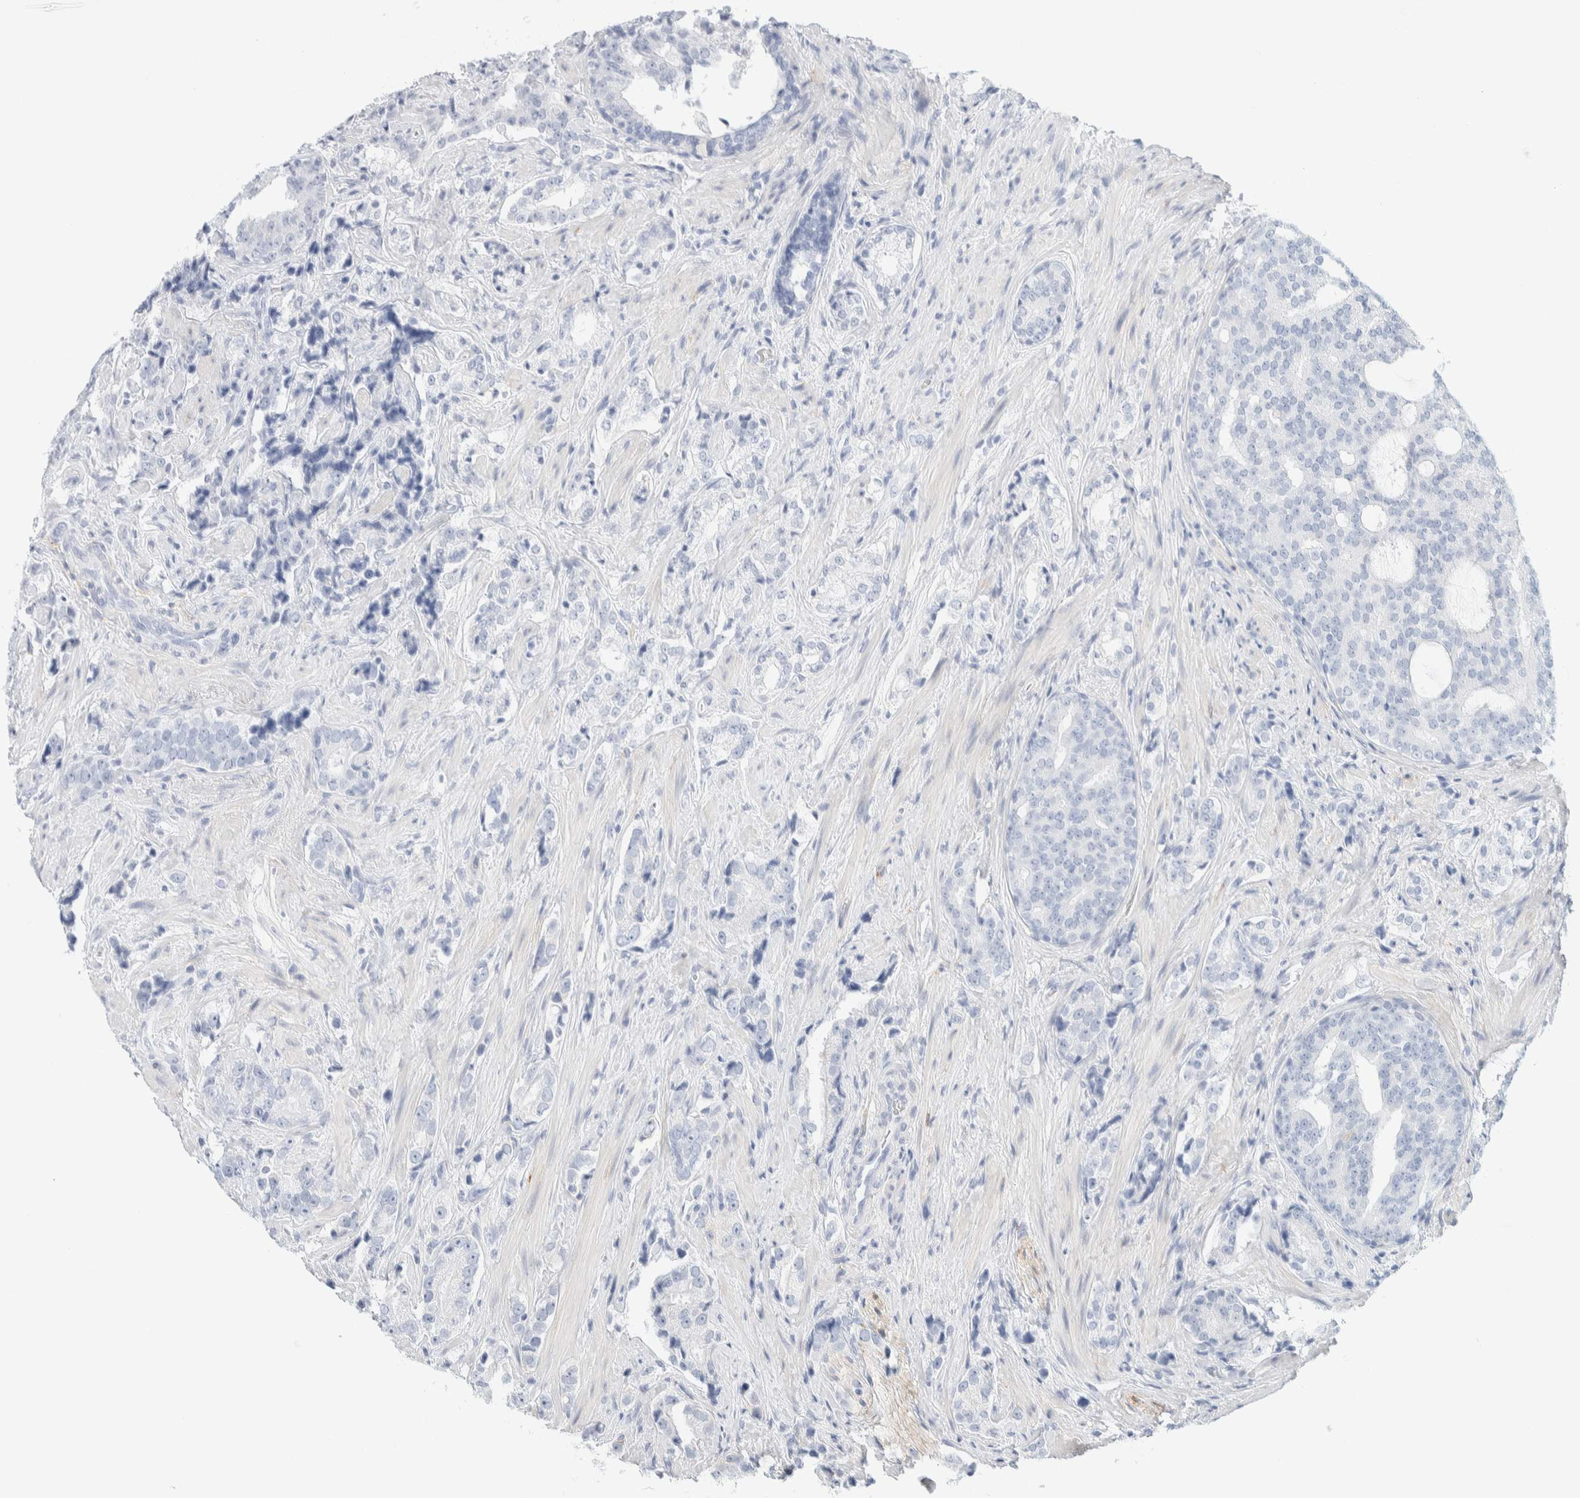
{"staining": {"intensity": "negative", "quantity": "none", "location": "none"}, "tissue": "prostate cancer", "cell_type": "Tumor cells", "image_type": "cancer", "snomed": [{"axis": "morphology", "description": "Adenocarcinoma, High grade"}, {"axis": "topography", "description": "Prostate"}], "caption": "DAB immunohistochemical staining of prostate high-grade adenocarcinoma exhibits no significant positivity in tumor cells.", "gene": "ATCAY", "patient": {"sex": "male", "age": 71}}